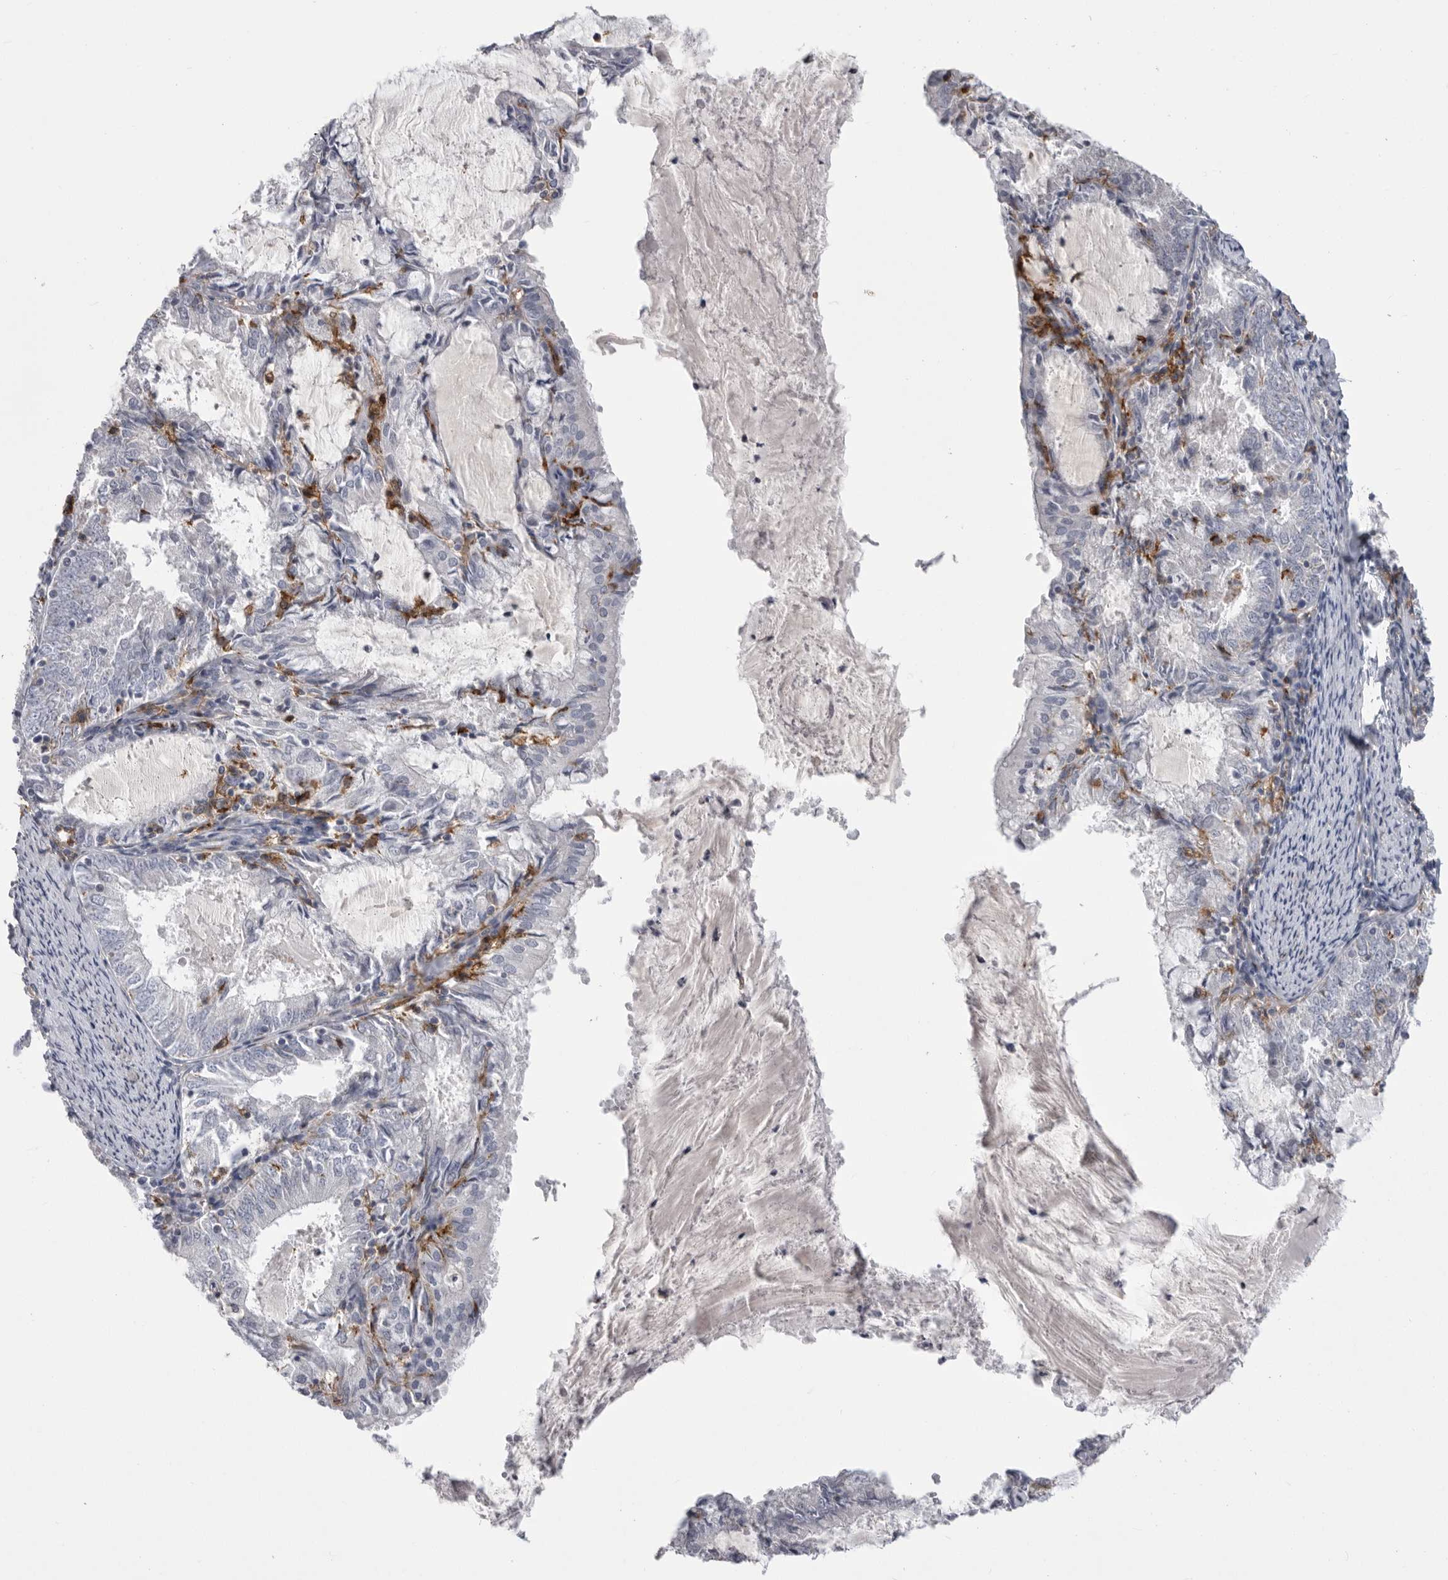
{"staining": {"intensity": "negative", "quantity": "none", "location": "none"}, "tissue": "endometrial cancer", "cell_type": "Tumor cells", "image_type": "cancer", "snomed": [{"axis": "morphology", "description": "Adenocarcinoma, NOS"}, {"axis": "topography", "description": "Endometrium"}], "caption": "Immunohistochemical staining of human endometrial cancer (adenocarcinoma) shows no significant expression in tumor cells.", "gene": "SIGLEC10", "patient": {"sex": "female", "age": 57}}